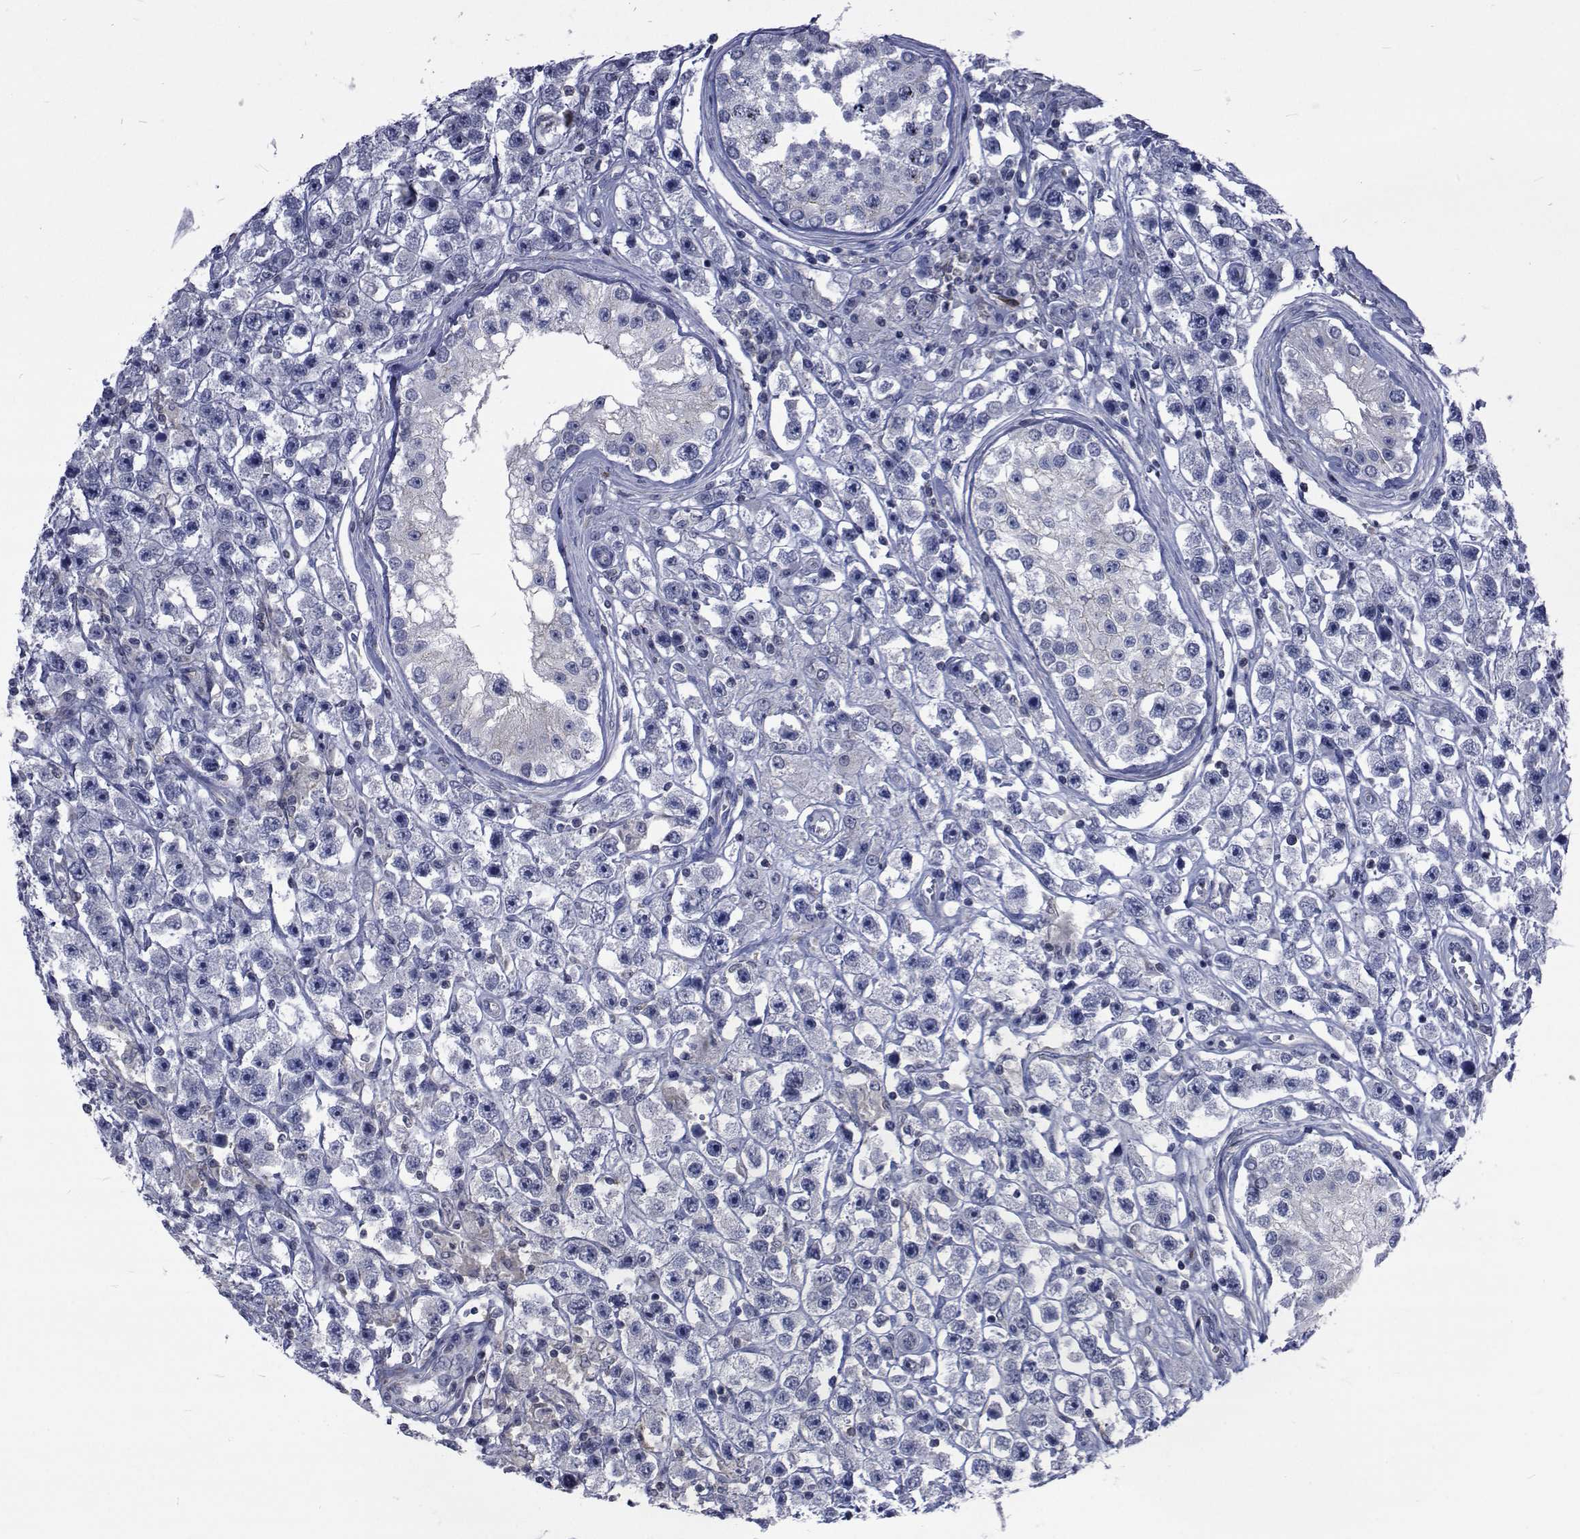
{"staining": {"intensity": "negative", "quantity": "none", "location": "none"}, "tissue": "testis cancer", "cell_type": "Tumor cells", "image_type": "cancer", "snomed": [{"axis": "morphology", "description": "Seminoma, NOS"}, {"axis": "topography", "description": "Testis"}], "caption": "Testis cancer (seminoma) stained for a protein using immunohistochemistry (IHC) demonstrates no staining tumor cells.", "gene": "SLC30A10", "patient": {"sex": "male", "age": 45}}